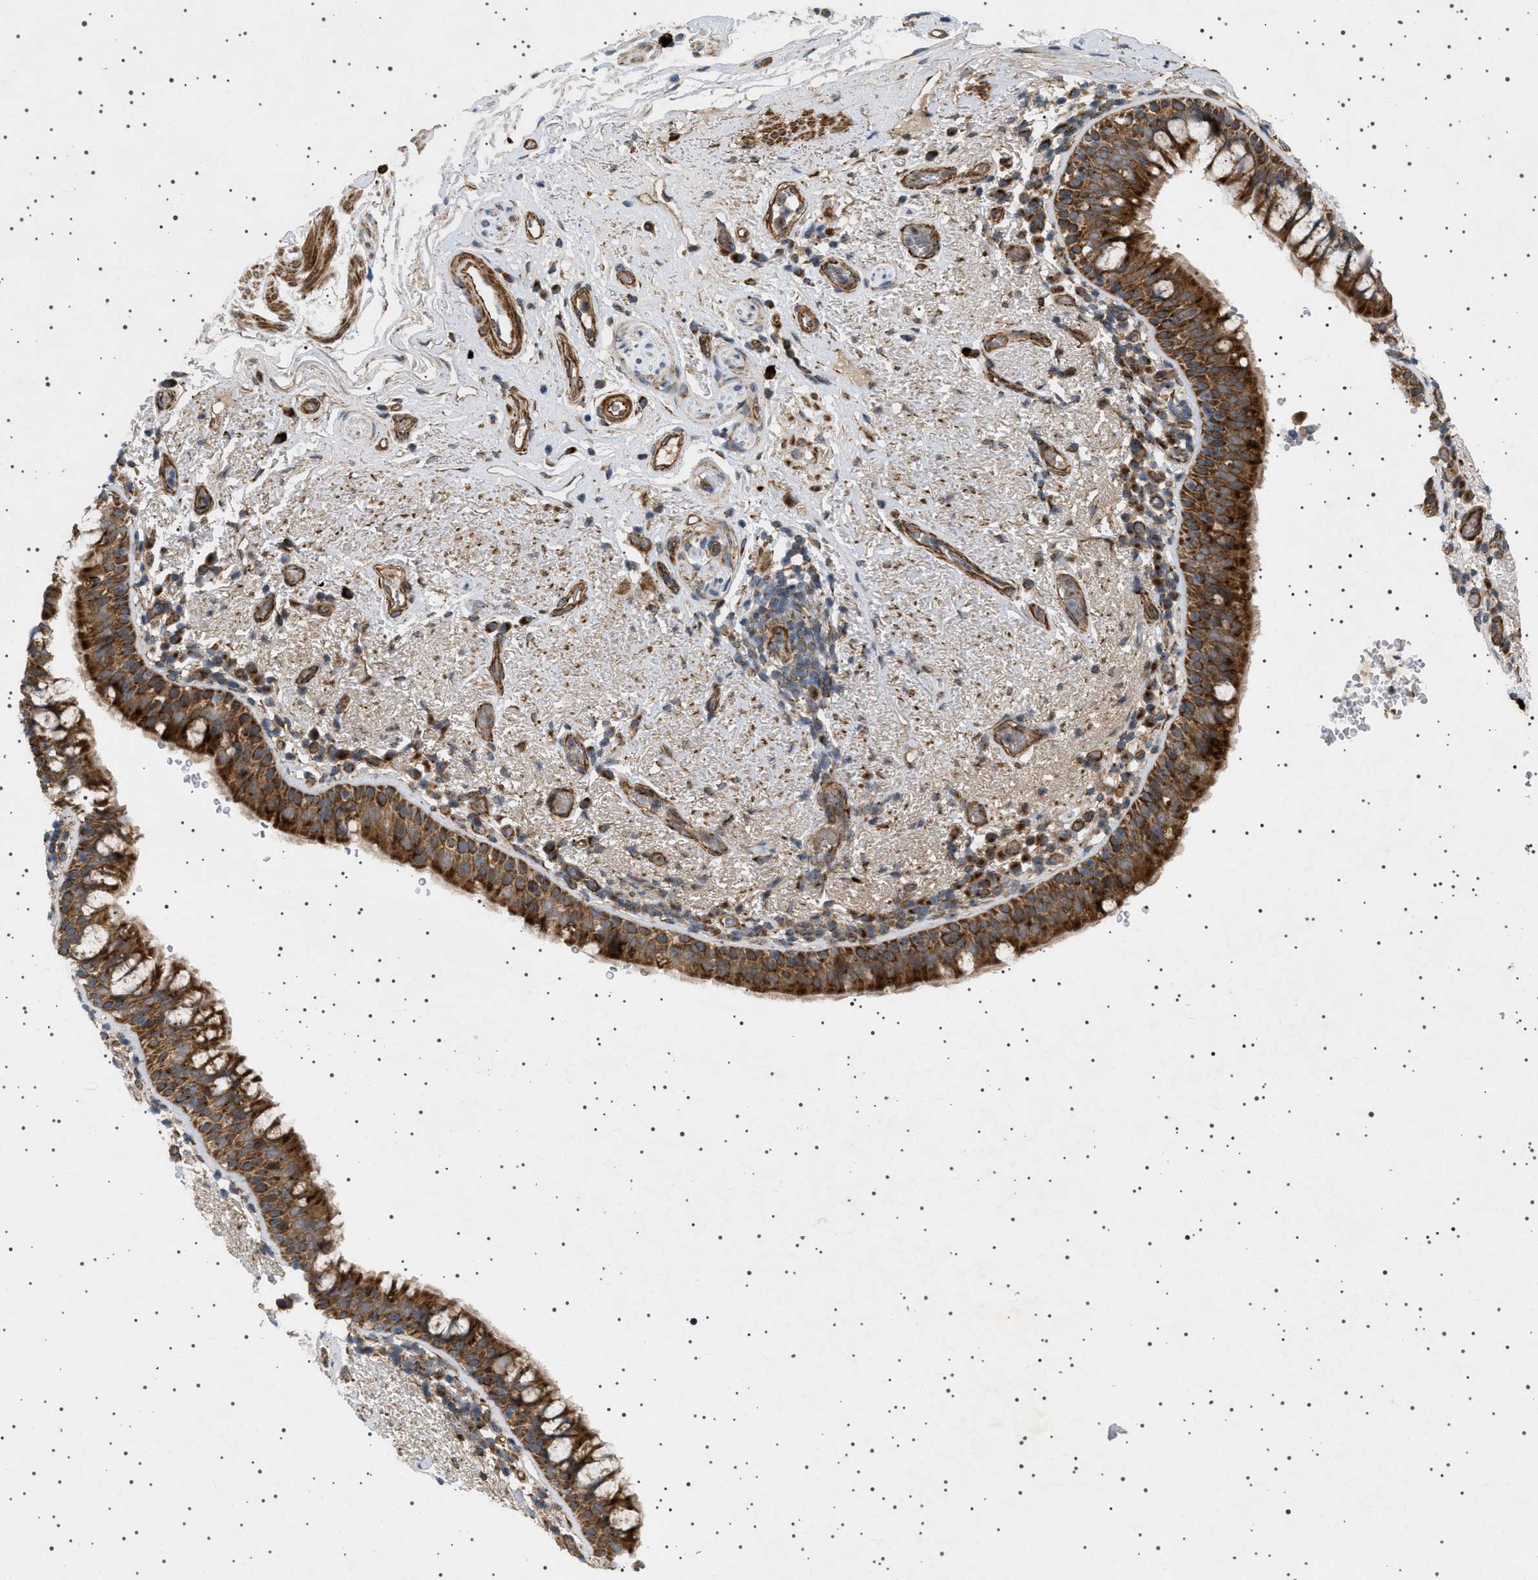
{"staining": {"intensity": "strong", "quantity": ">75%", "location": "cytoplasmic/membranous"}, "tissue": "bronchus", "cell_type": "Respiratory epithelial cells", "image_type": "normal", "snomed": [{"axis": "morphology", "description": "Normal tissue, NOS"}, {"axis": "morphology", "description": "Inflammation, NOS"}, {"axis": "topography", "description": "Cartilage tissue"}, {"axis": "topography", "description": "Bronchus"}], "caption": "This micrograph shows IHC staining of unremarkable bronchus, with high strong cytoplasmic/membranous positivity in about >75% of respiratory epithelial cells.", "gene": "CCDC186", "patient": {"sex": "male", "age": 77}}